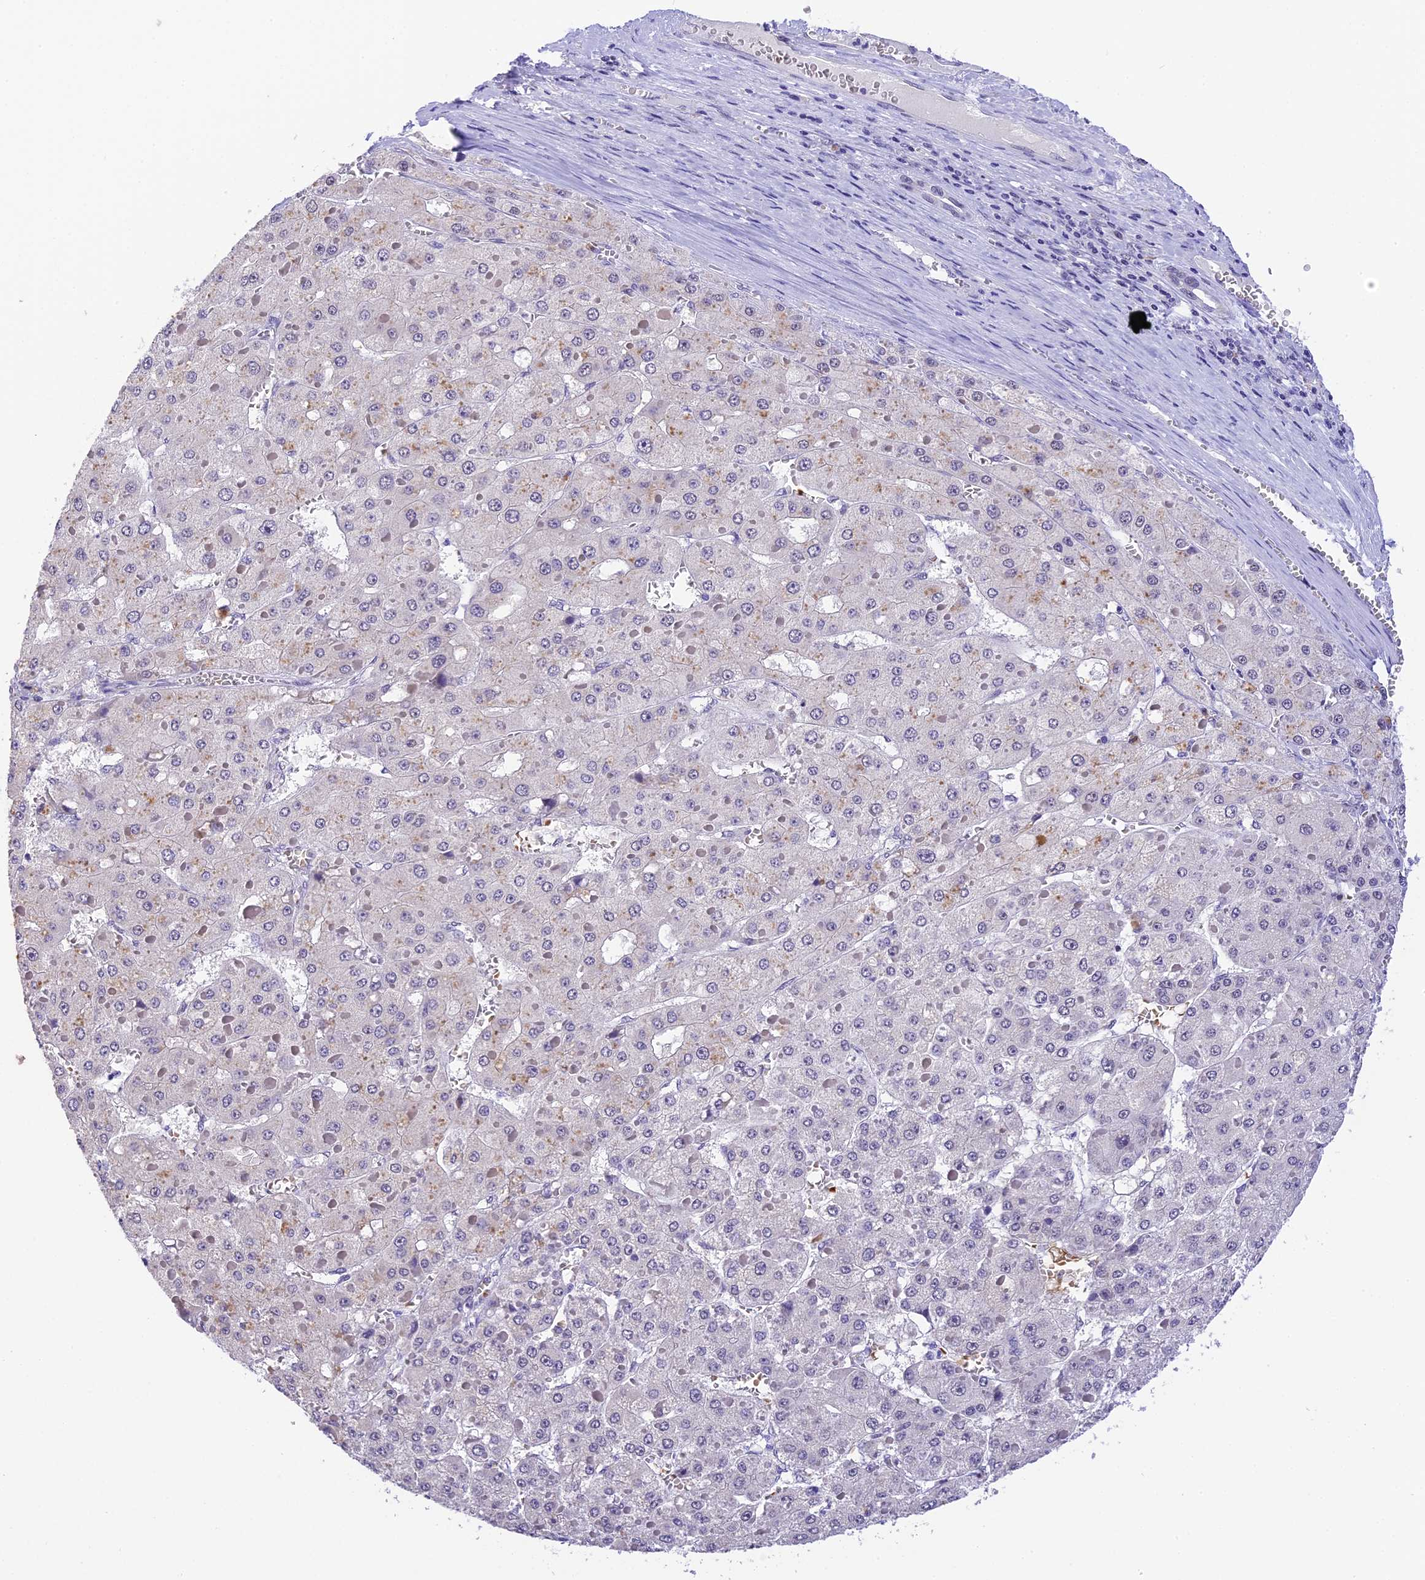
{"staining": {"intensity": "negative", "quantity": "none", "location": "none"}, "tissue": "liver cancer", "cell_type": "Tumor cells", "image_type": "cancer", "snomed": [{"axis": "morphology", "description": "Carcinoma, Hepatocellular, NOS"}, {"axis": "topography", "description": "Liver"}], "caption": "A micrograph of hepatocellular carcinoma (liver) stained for a protein reveals no brown staining in tumor cells. Brightfield microscopy of IHC stained with DAB (brown) and hematoxylin (blue), captured at high magnification.", "gene": "AHSP", "patient": {"sex": "female", "age": 73}}